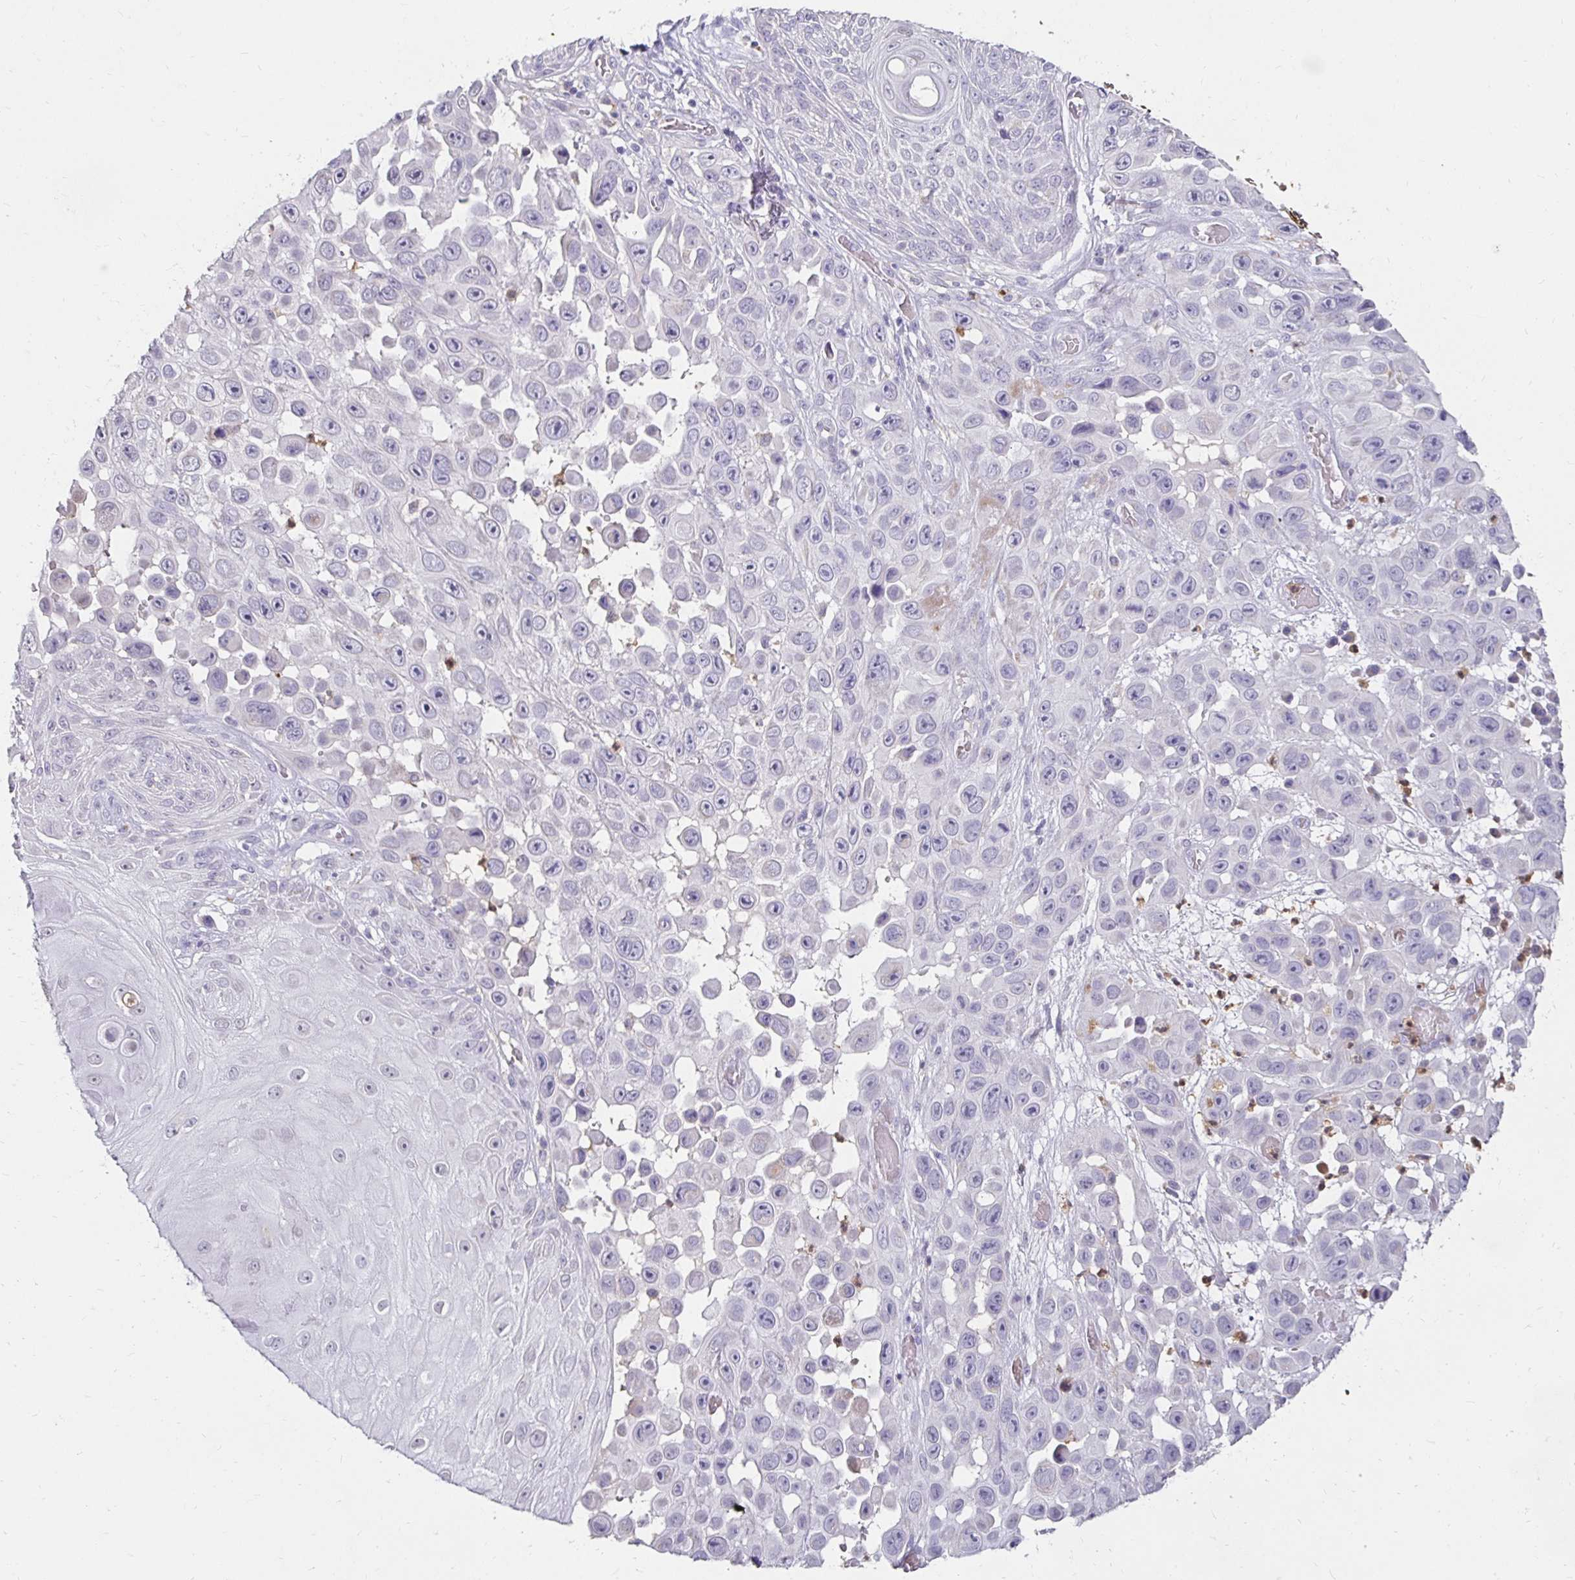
{"staining": {"intensity": "negative", "quantity": "none", "location": "none"}, "tissue": "skin cancer", "cell_type": "Tumor cells", "image_type": "cancer", "snomed": [{"axis": "morphology", "description": "Squamous cell carcinoma, NOS"}, {"axis": "topography", "description": "Skin"}], "caption": "A histopathology image of human skin cancer is negative for staining in tumor cells.", "gene": "GK2", "patient": {"sex": "male", "age": 81}}